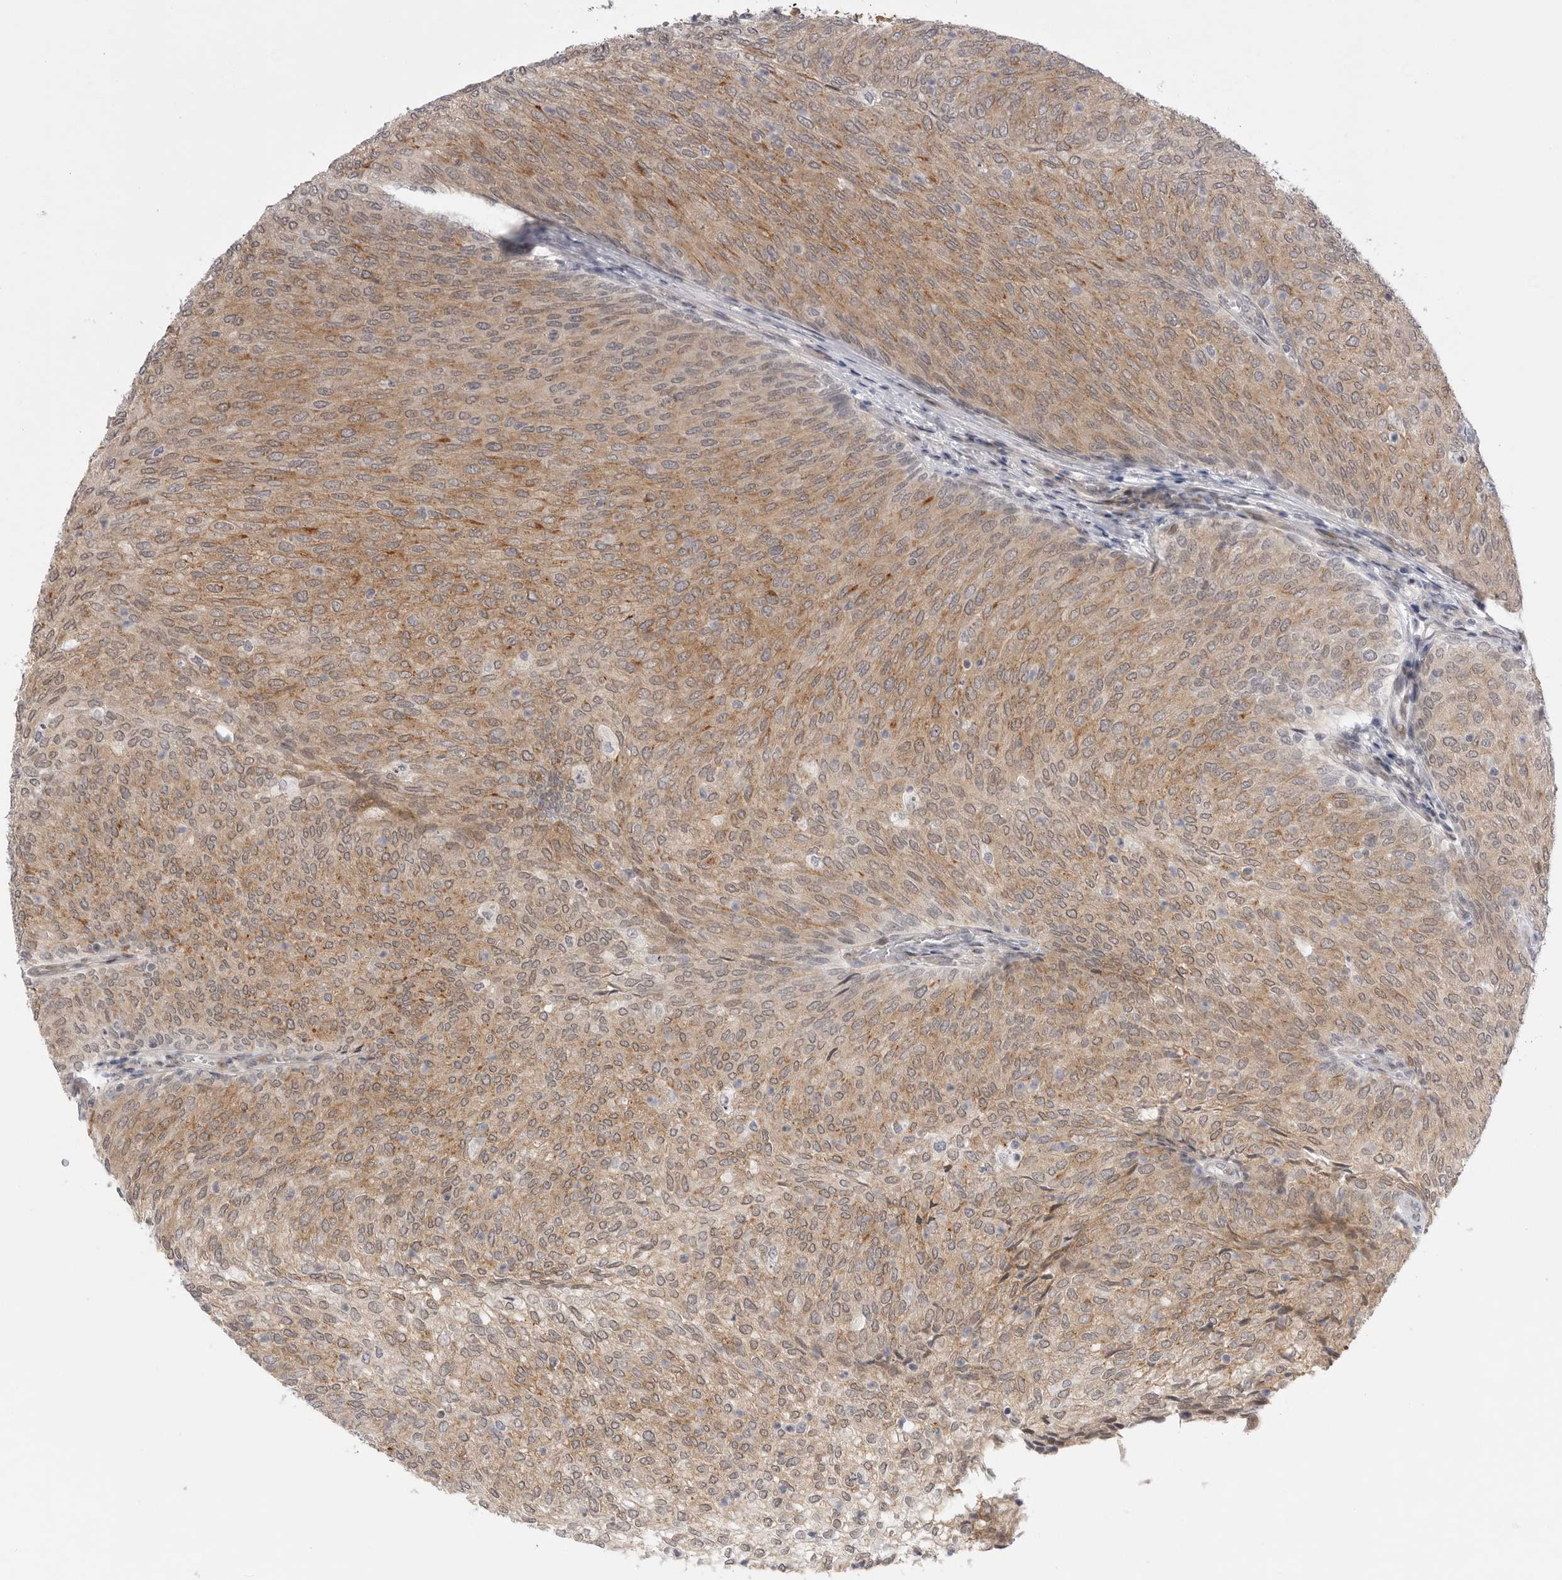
{"staining": {"intensity": "moderate", "quantity": ">75%", "location": "cytoplasmic/membranous"}, "tissue": "urothelial cancer", "cell_type": "Tumor cells", "image_type": "cancer", "snomed": [{"axis": "morphology", "description": "Urothelial carcinoma, Low grade"}, {"axis": "topography", "description": "Urinary bladder"}], "caption": "Human low-grade urothelial carcinoma stained with a protein marker shows moderate staining in tumor cells.", "gene": "GGT6", "patient": {"sex": "female", "age": 79}}